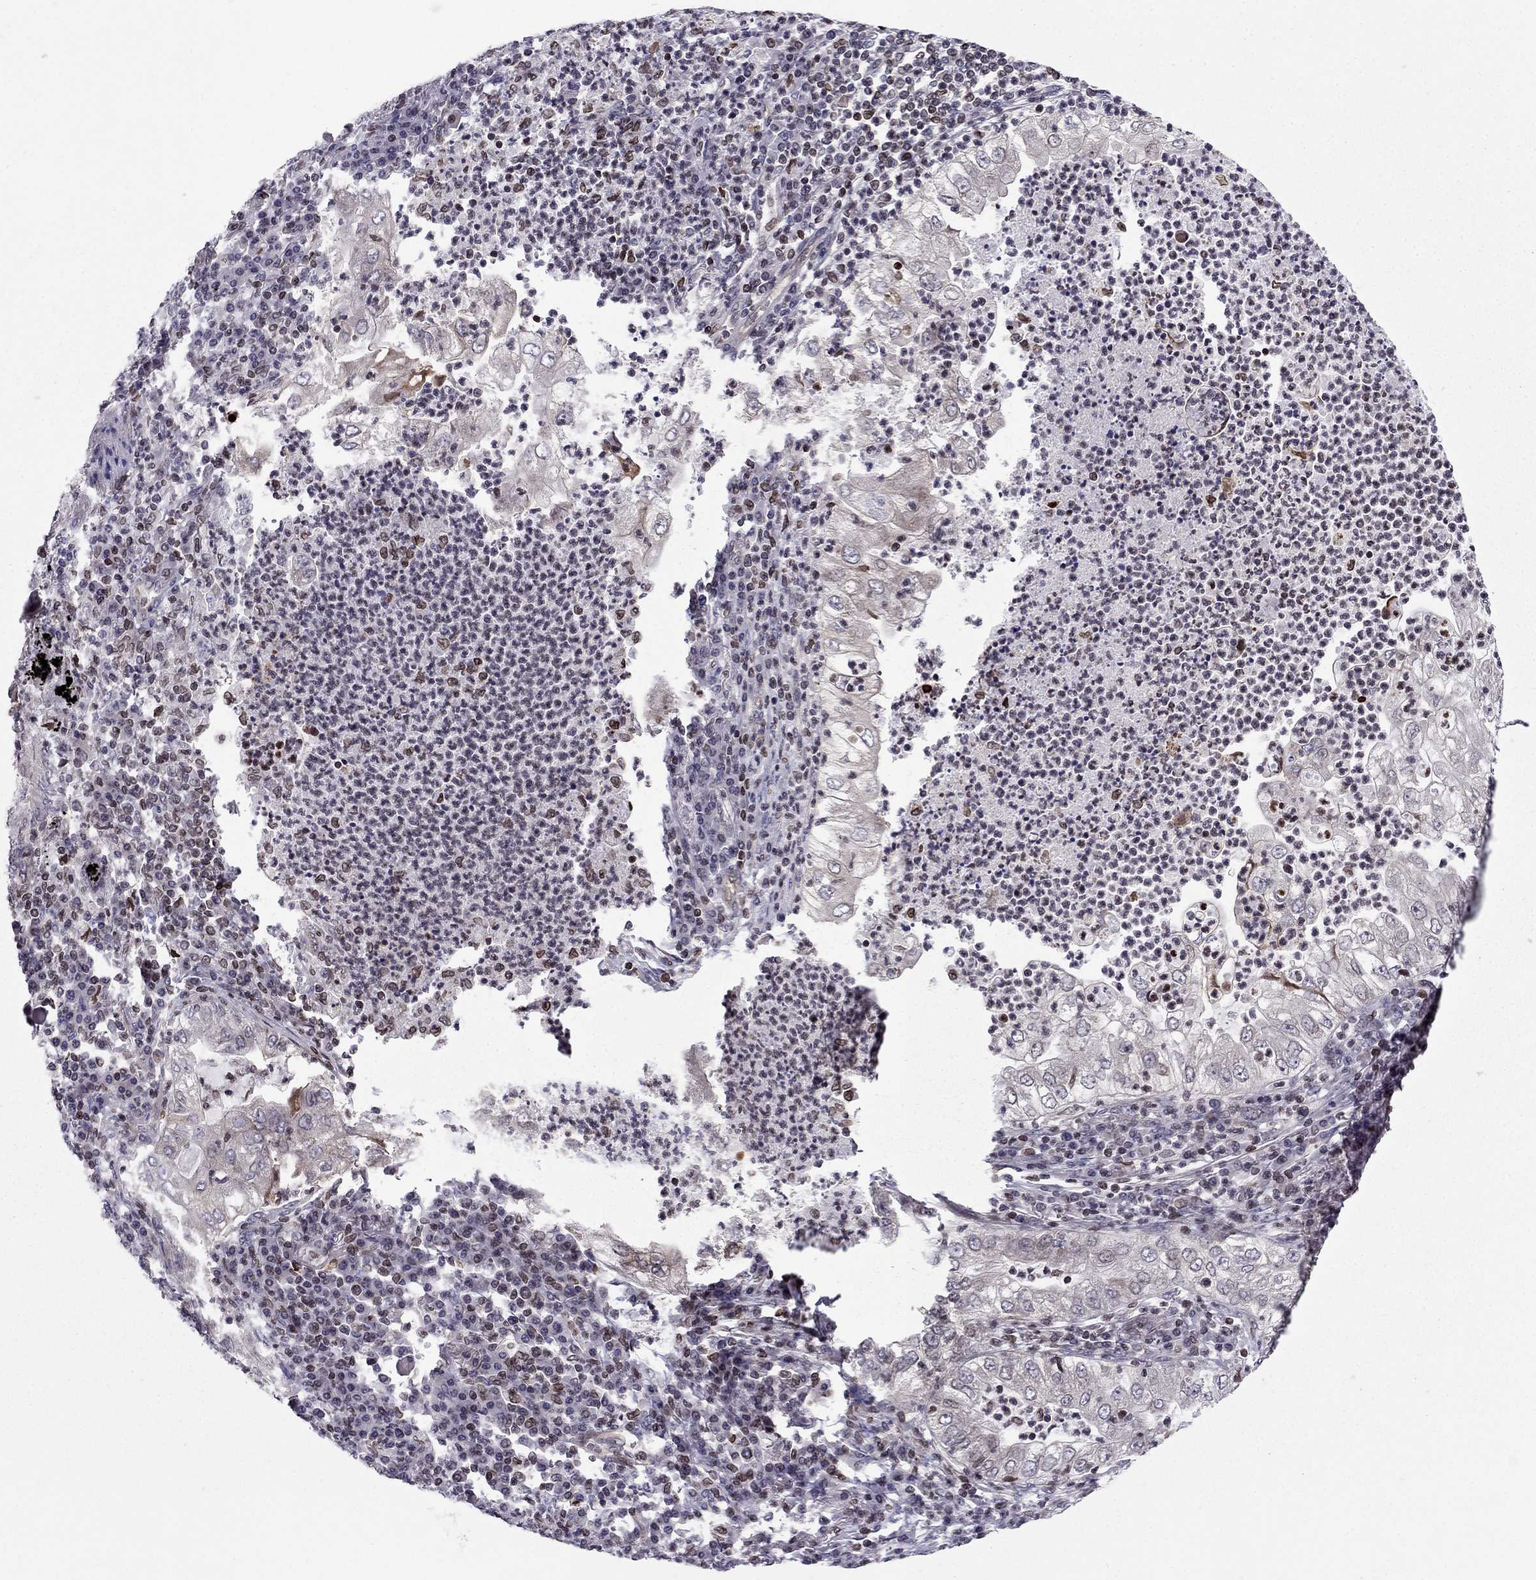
{"staining": {"intensity": "negative", "quantity": "none", "location": "none"}, "tissue": "lung cancer", "cell_type": "Tumor cells", "image_type": "cancer", "snomed": [{"axis": "morphology", "description": "Adenocarcinoma, NOS"}, {"axis": "topography", "description": "Lung"}], "caption": "There is no significant positivity in tumor cells of adenocarcinoma (lung).", "gene": "CDC42BPA", "patient": {"sex": "female", "age": 73}}